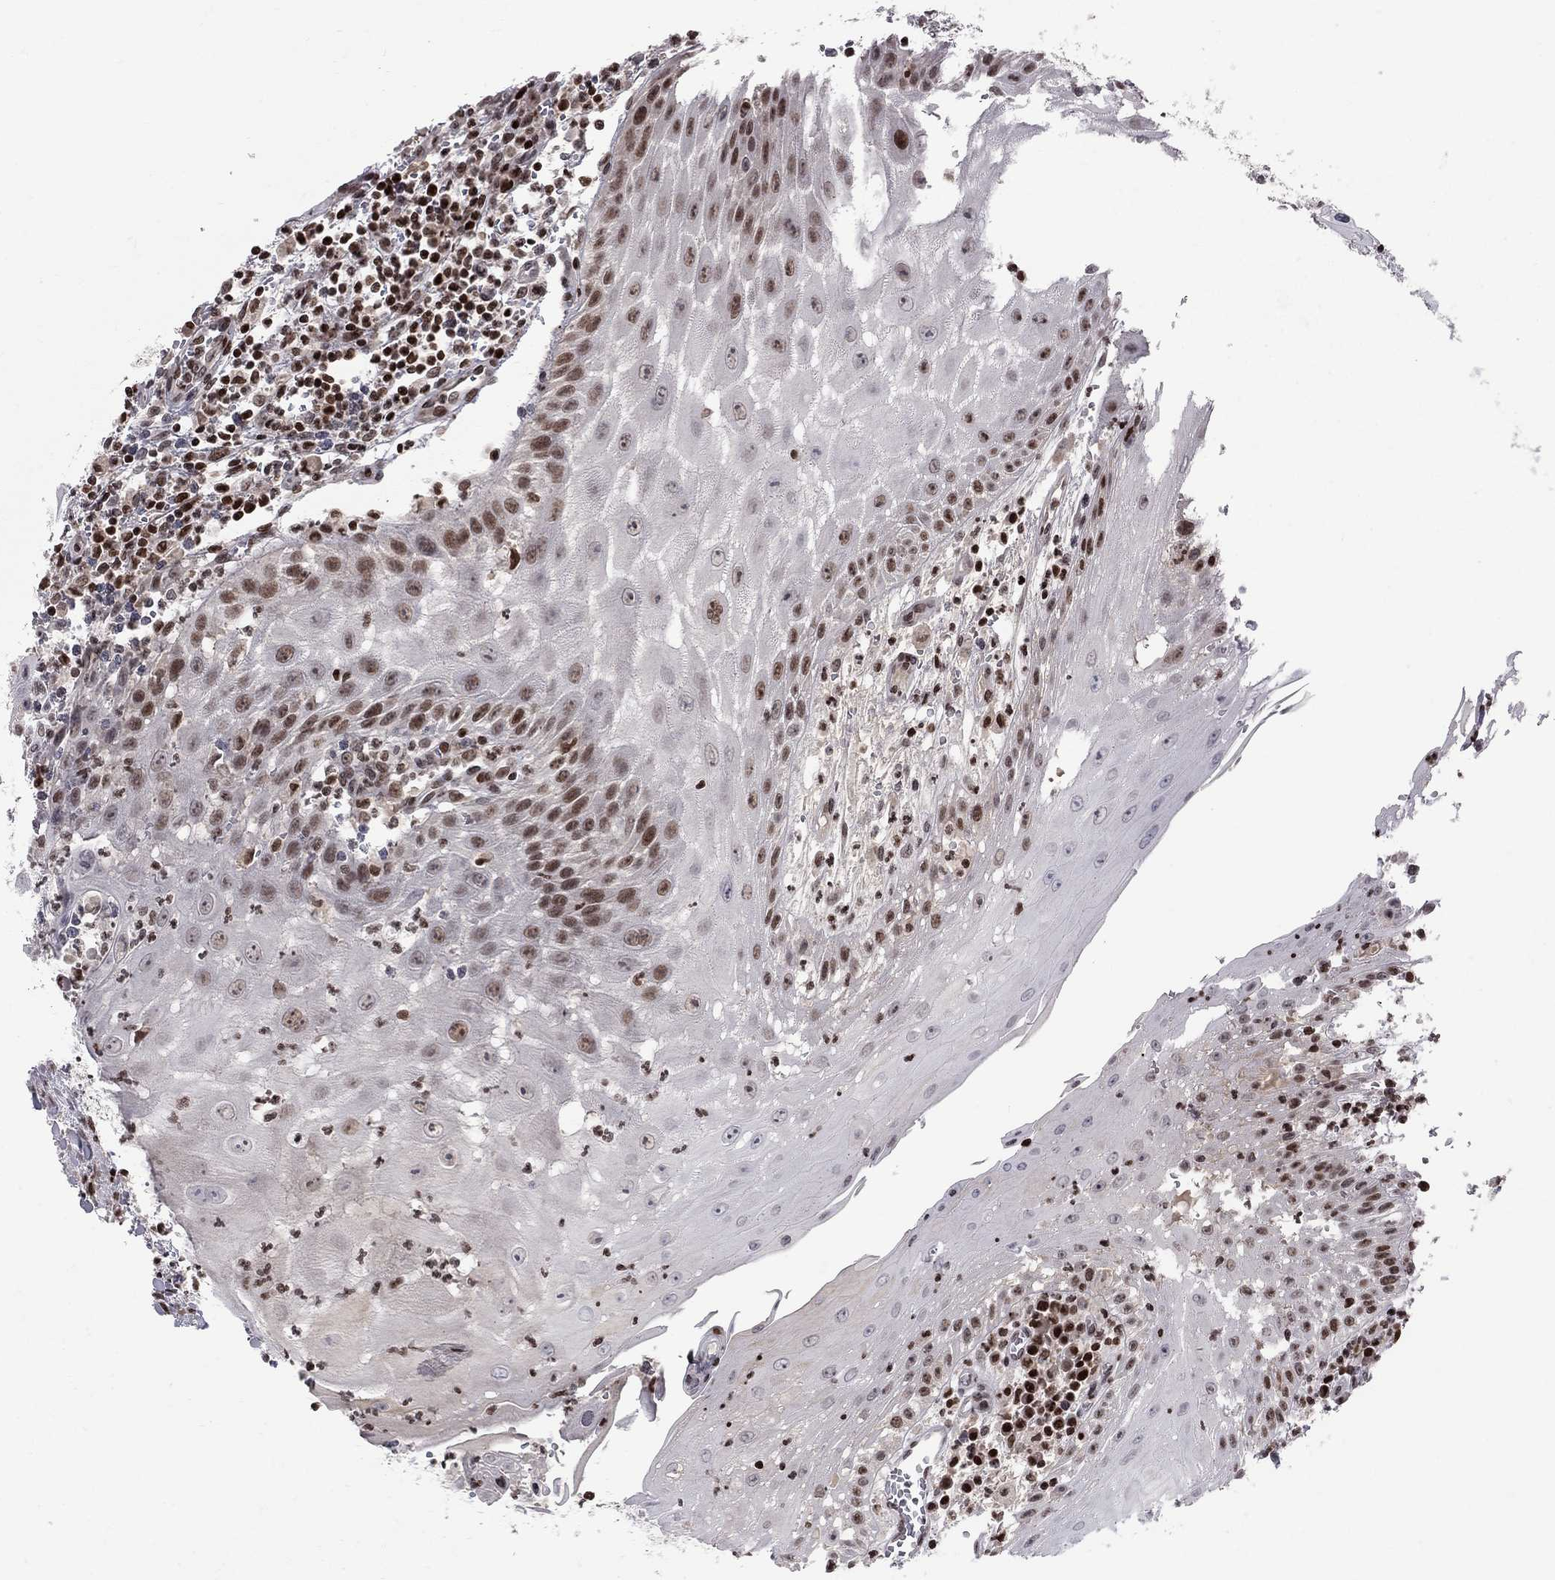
{"staining": {"intensity": "strong", "quantity": "<25%", "location": "nuclear"}, "tissue": "head and neck cancer", "cell_type": "Tumor cells", "image_type": "cancer", "snomed": [{"axis": "morphology", "description": "Squamous cell carcinoma, NOS"}, {"axis": "topography", "description": "Oral tissue"}, {"axis": "topography", "description": "Head-Neck"}], "caption": "Immunohistochemistry (IHC) of head and neck cancer (squamous cell carcinoma) shows medium levels of strong nuclear staining in about <25% of tumor cells. (DAB IHC, brown staining for protein, blue staining for nuclei).", "gene": "RNASEH2C", "patient": {"sex": "male", "age": 58}}